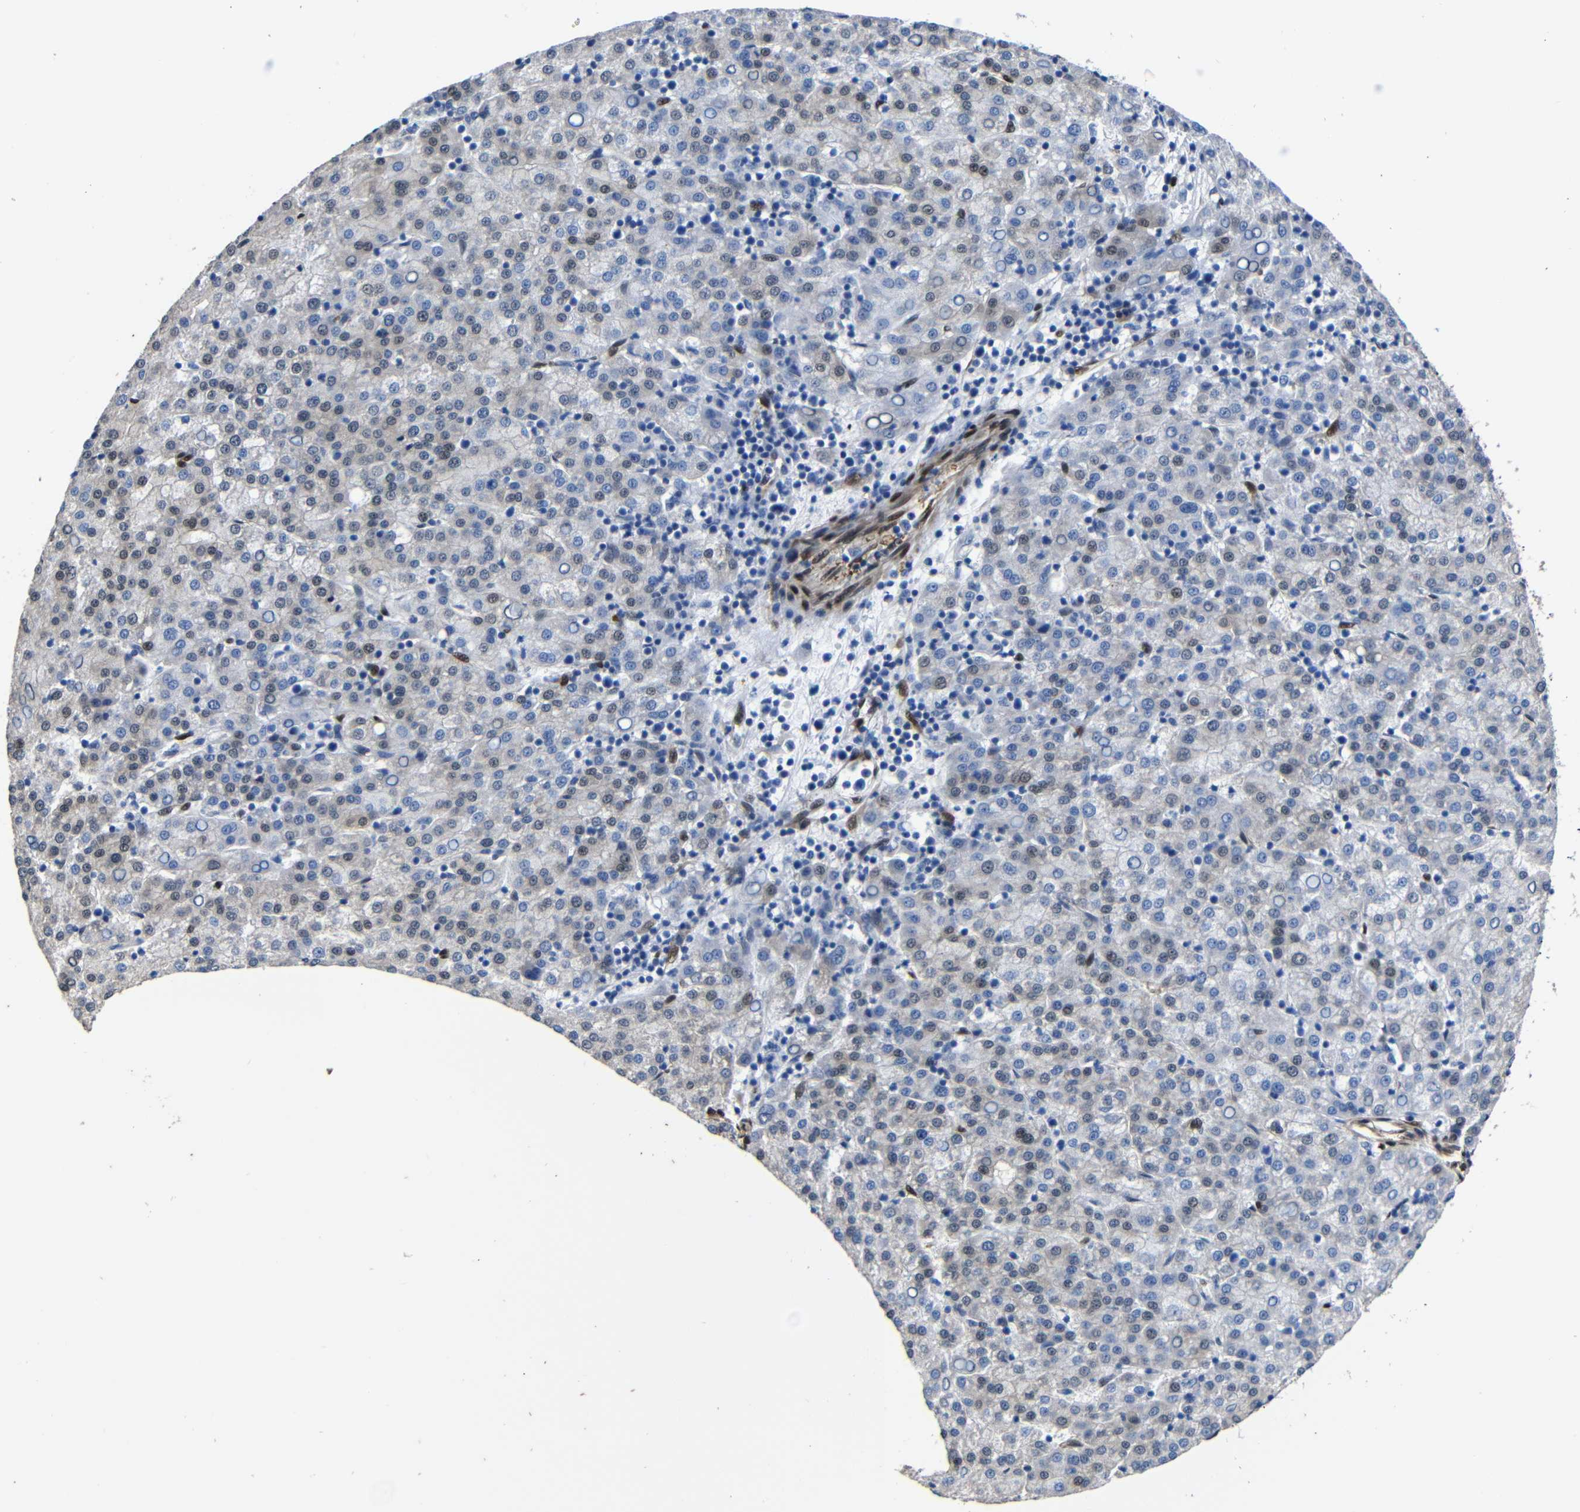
{"staining": {"intensity": "weak", "quantity": "<25%", "location": "nuclear"}, "tissue": "liver cancer", "cell_type": "Tumor cells", "image_type": "cancer", "snomed": [{"axis": "morphology", "description": "Carcinoma, Hepatocellular, NOS"}, {"axis": "topography", "description": "Liver"}], "caption": "Tumor cells are negative for protein expression in human liver cancer.", "gene": "YAP1", "patient": {"sex": "female", "age": 58}}